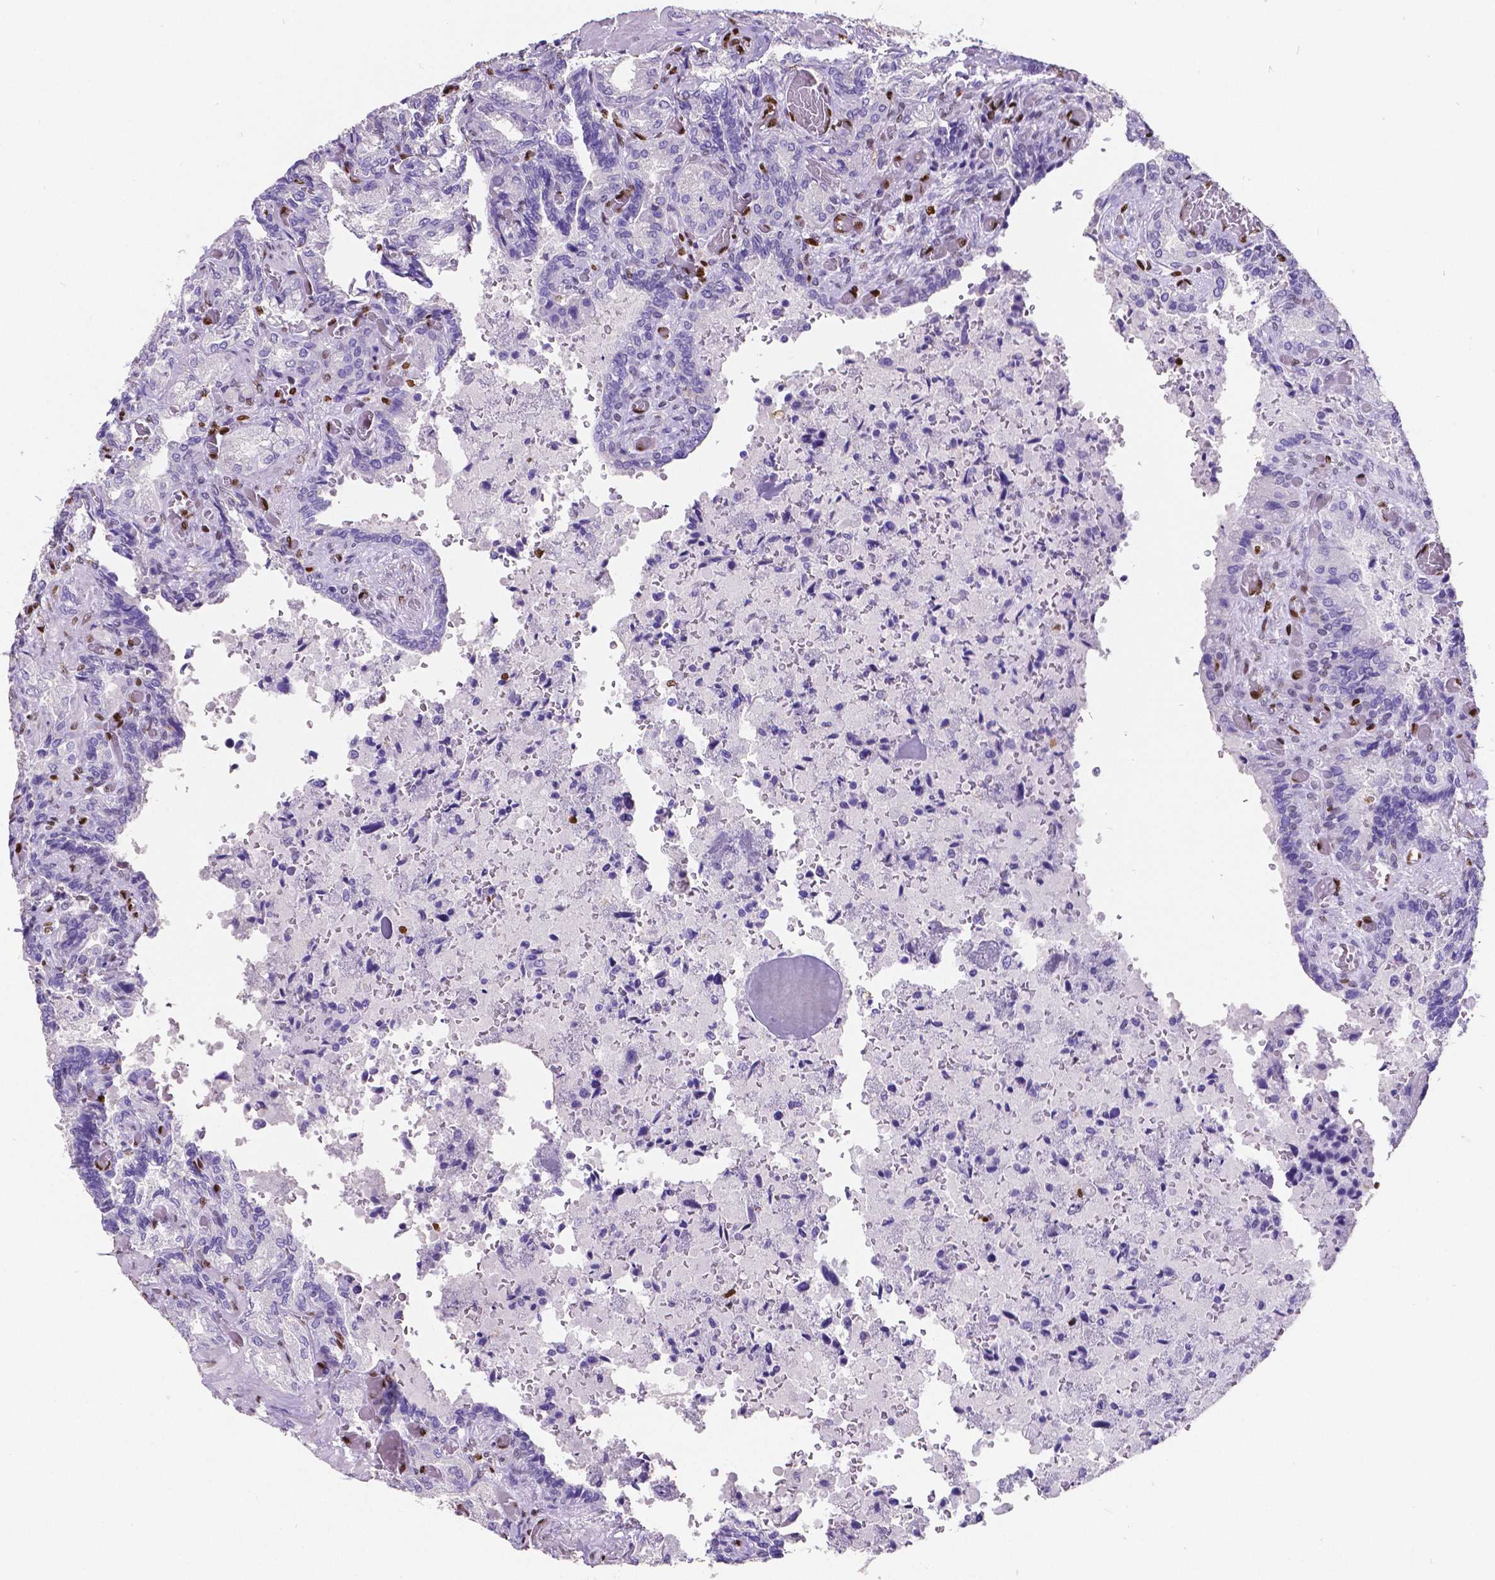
{"staining": {"intensity": "negative", "quantity": "none", "location": "none"}, "tissue": "seminal vesicle", "cell_type": "Glandular cells", "image_type": "normal", "snomed": [{"axis": "morphology", "description": "Normal tissue, NOS"}, {"axis": "topography", "description": "Seminal veicle"}], "caption": "DAB (3,3'-diaminobenzidine) immunohistochemical staining of unremarkable human seminal vesicle displays no significant expression in glandular cells. (Stains: DAB IHC with hematoxylin counter stain, Microscopy: brightfield microscopy at high magnification).", "gene": "MEF2C", "patient": {"sex": "male", "age": 68}}